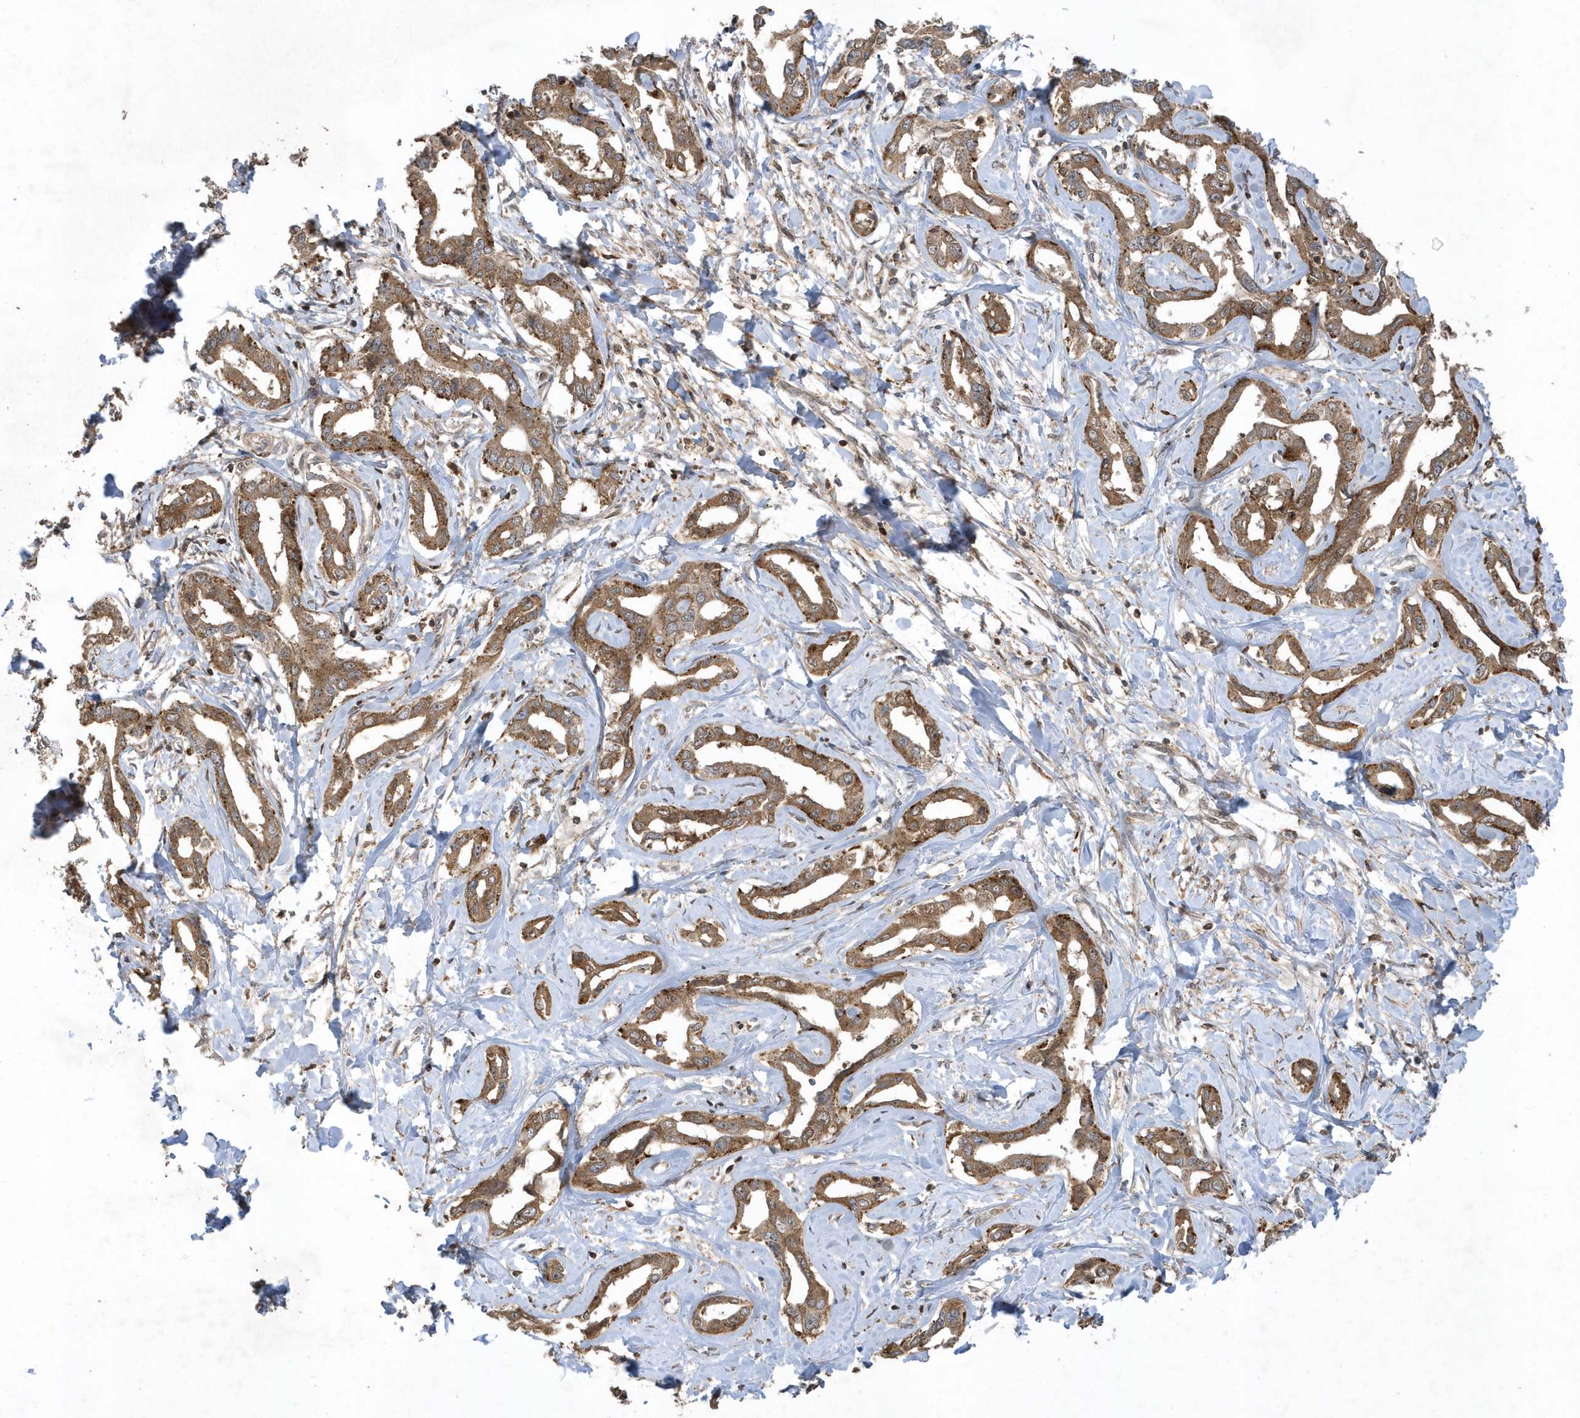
{"staining": {"intensity": "moderate", "quantity": ">75%", "location": "cytoplasmic/membranous"}, "tissue": "liver cancer", "cell_type": "Tumor cells", "image_type": "cancer", "snomed": [{"axis": "morphology", "description": "Cholangiocarcinoma"}, {"axis": "topography", "description": "Liver"}], "caption": "Moderate cytoplasmic/membranous staining for a protein is seen in approximately >75% of tumor cells of liver cancer (cholangiocarcinoma) using IHC.", "gene": "STAMBP", "patient": {"sex": "male", "age": 59}}